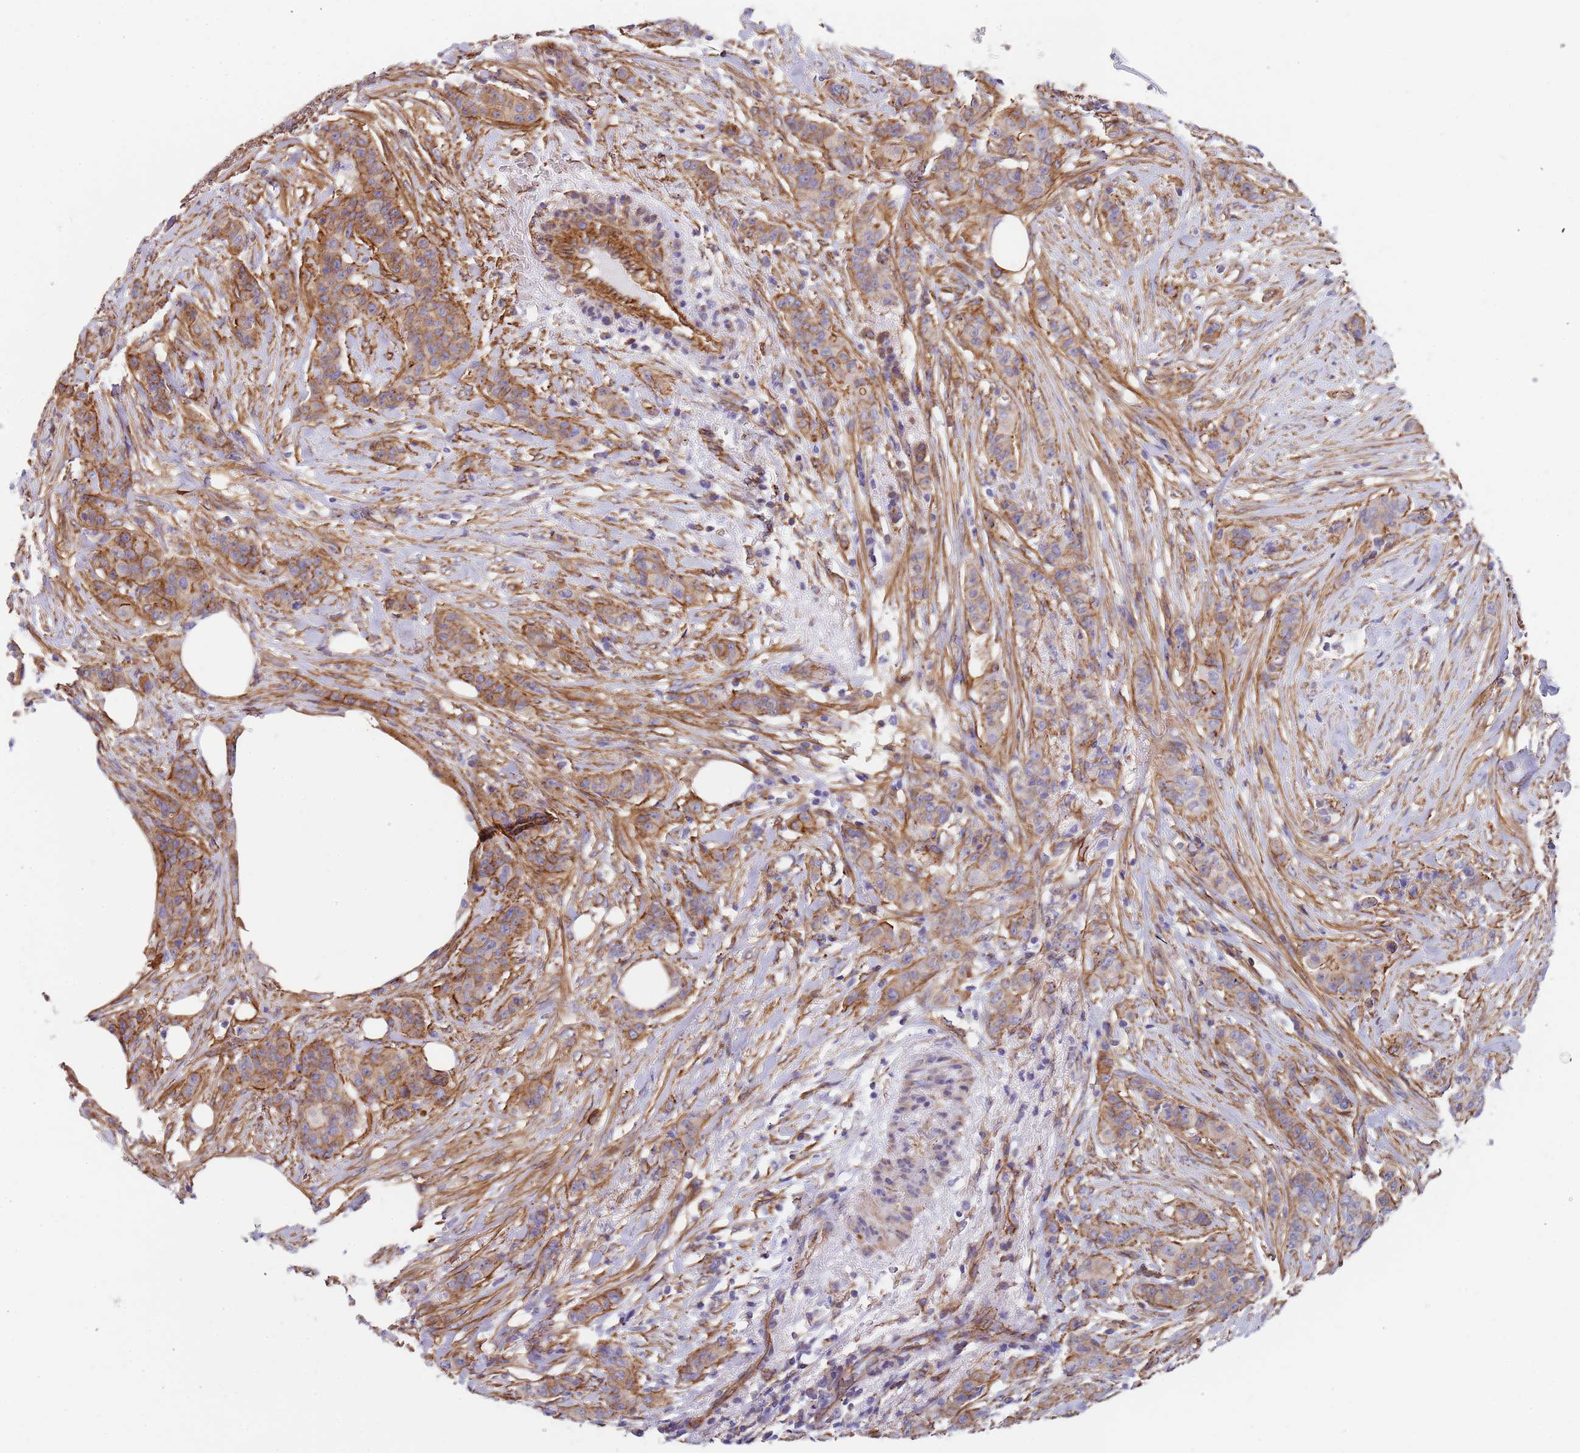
{"staining": {"intensity": "moderate", "quantity": ">75%", "location": "cytoplasmic/membranous"}, "tissue": "breast cancer", "cell_type": "Tumor cells", "image_type": "cancer", "snomed": [{"axis": "morphology", "description": "Duct carcinoma"}, {"axis": "topography", "description": "Breast"}], "caption": "Moderate cytoplasmic/membranous expression for a protein is present in about >75% of tumor cells of breast cancer using IHC.", "gene": "GFRAL", "patient": {"sex": "female", "age": 40}}